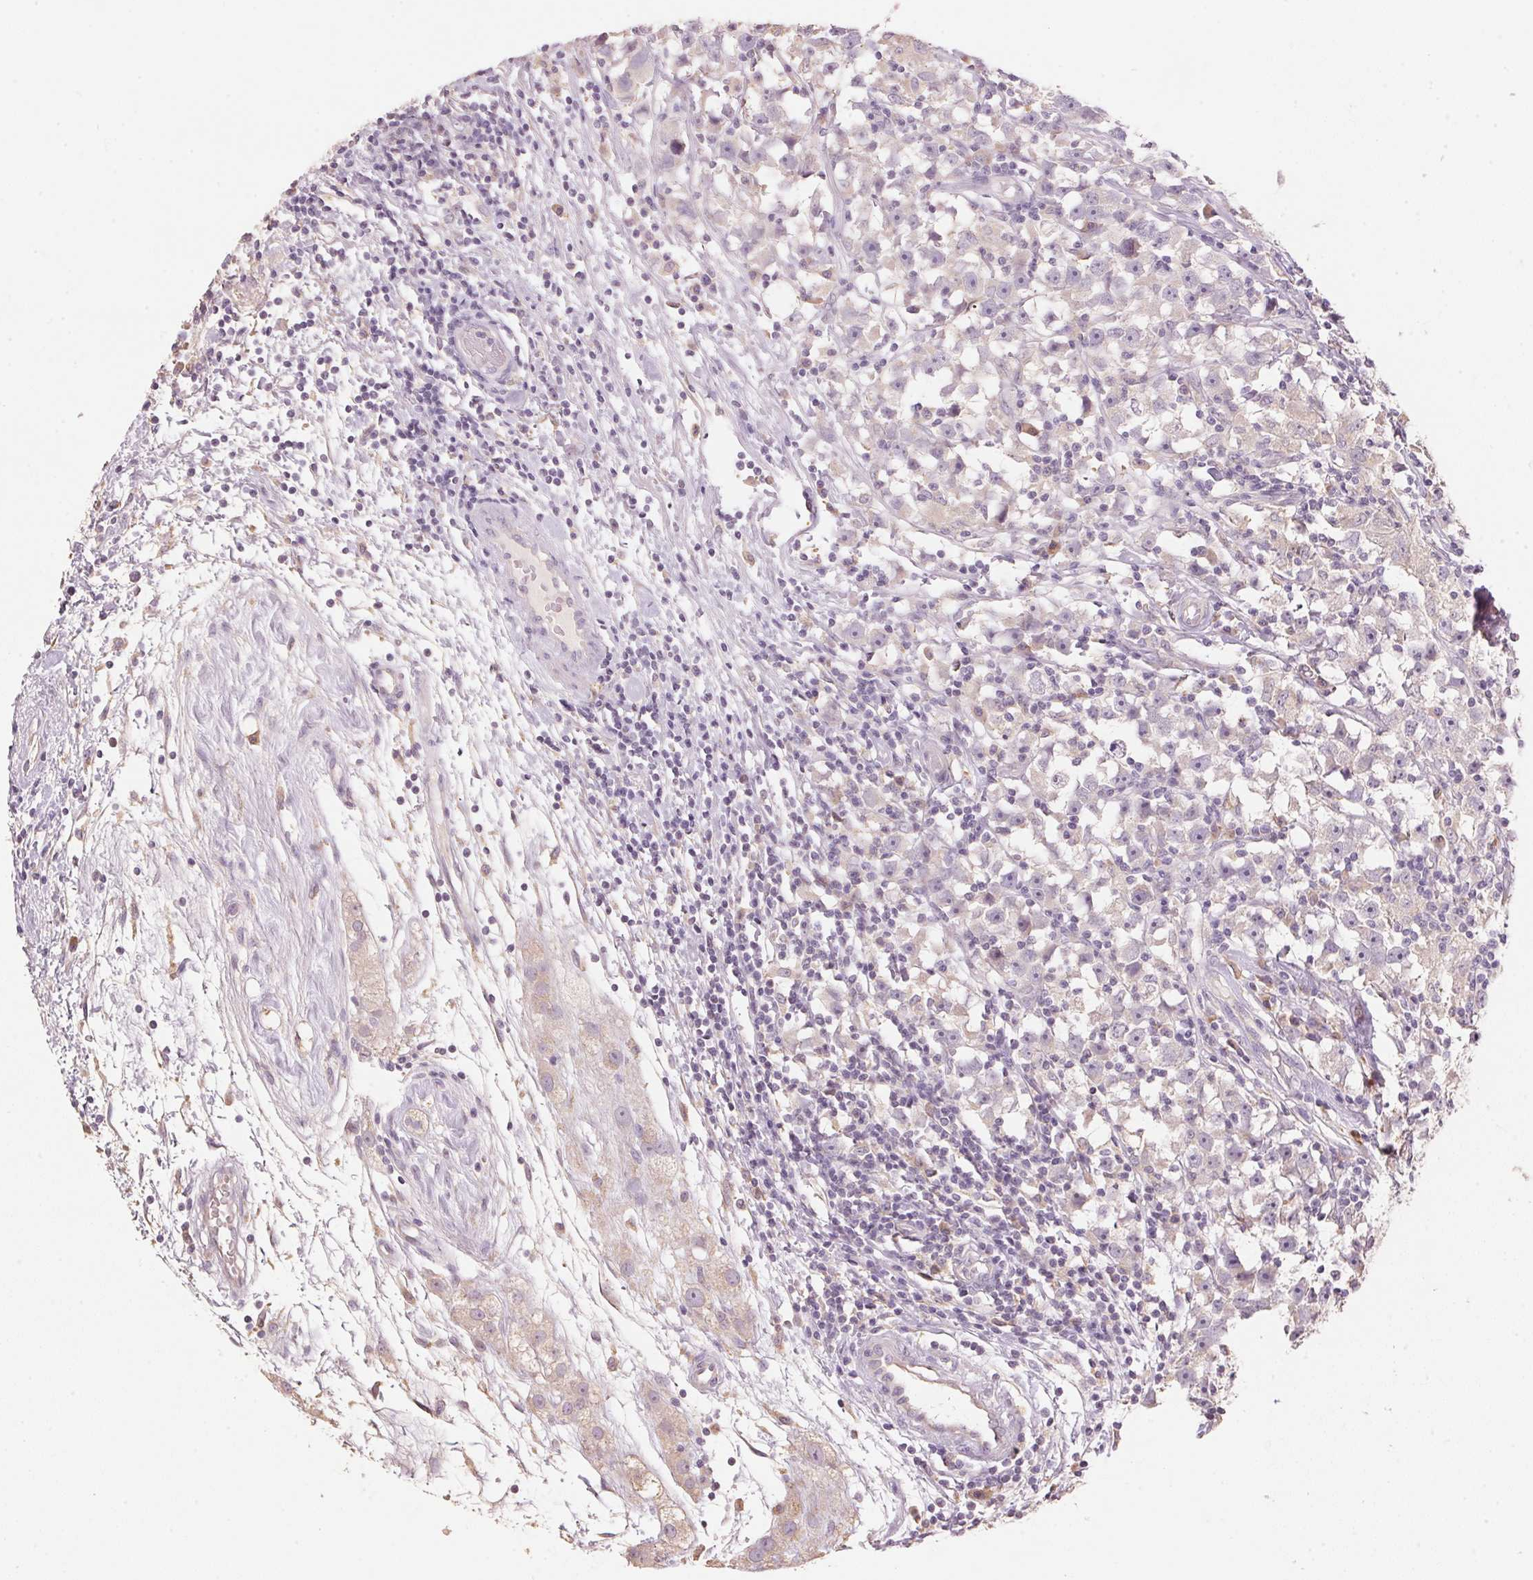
{"staining": {"intensity": "negative", "quantity": "none", "location": "none"}, "tissue": "testis cancer", "cell_type": "Tumor cells", "image_type": "cancer", "snomed": [{"axis": "morphology", "description": "Seminoma, NOS"}, {"axis": "topography", "description": "Testis"}], "caption": "This is a photomicrograph of IHC staining of seminoma (testis), which shows no expression in tumor cells. (Stains: DAB (3,3'-diaminobenzidine) immunohistochemistry (IHC) with hematoxylin counter stain, Microscopy: brightfield microscopy at high magnification).", "gene": "LYZL6", "patient": {"sex": "male", "age": 33}}